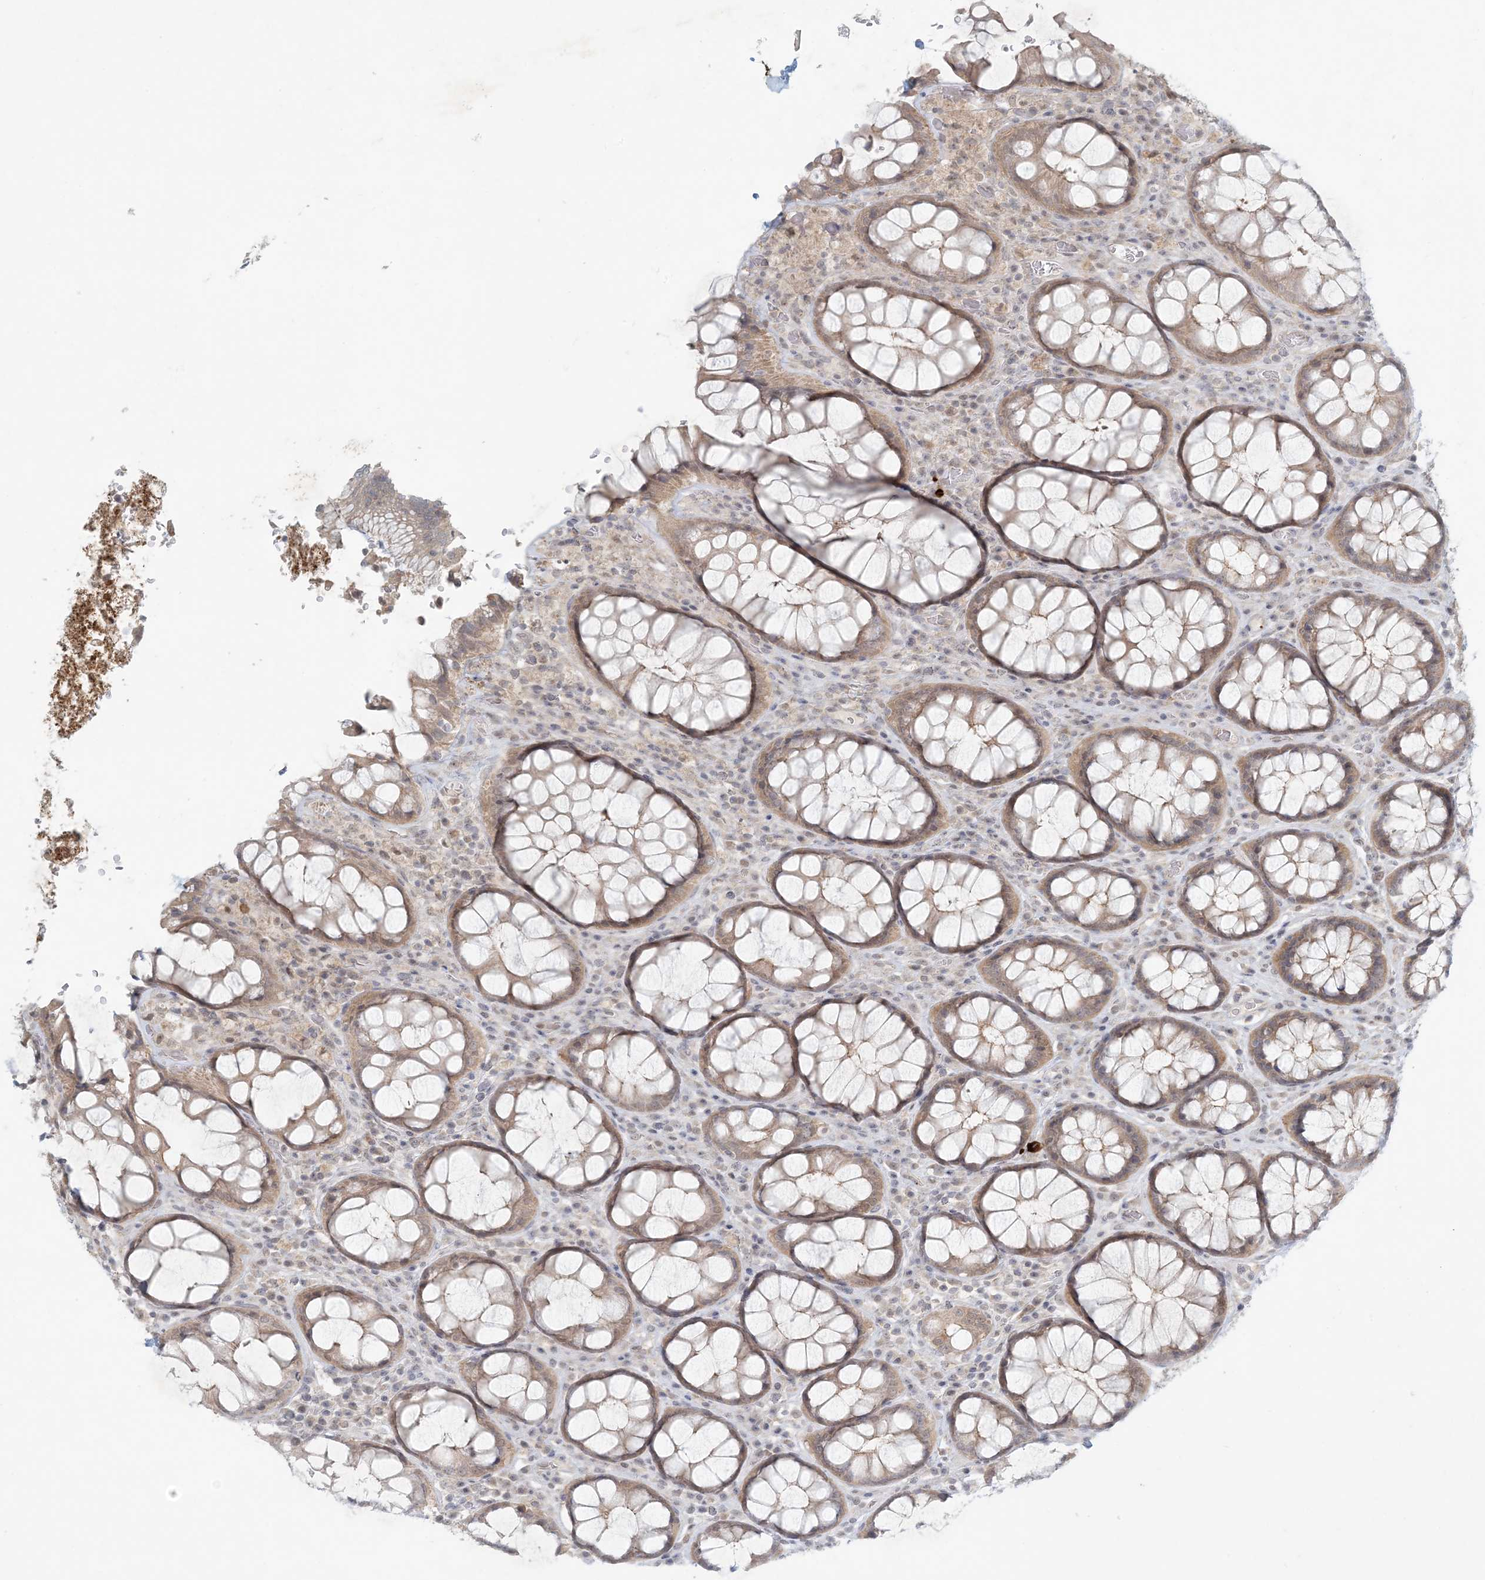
{"staining": {"intensity": "moderate", "quantity": ">75%", "location": "cytoplasmic/membranous"}, "tissue": "rectum", "cell_type": "Glandular cells", "image_type": "normal", "snomed": [{"axis": "morphology", "description": "Normal tissue, NOS"}, {"axis": "topography", "description": "Rectum"}], "caption": "Immunohistochemical staining of normal human rectum displays >75% levels of moderate cytoplasmic/membranous protein staining in about >75% of glandular cells.", "gene": "OBI1", "patient": {"sex": "male", "age": 64}}